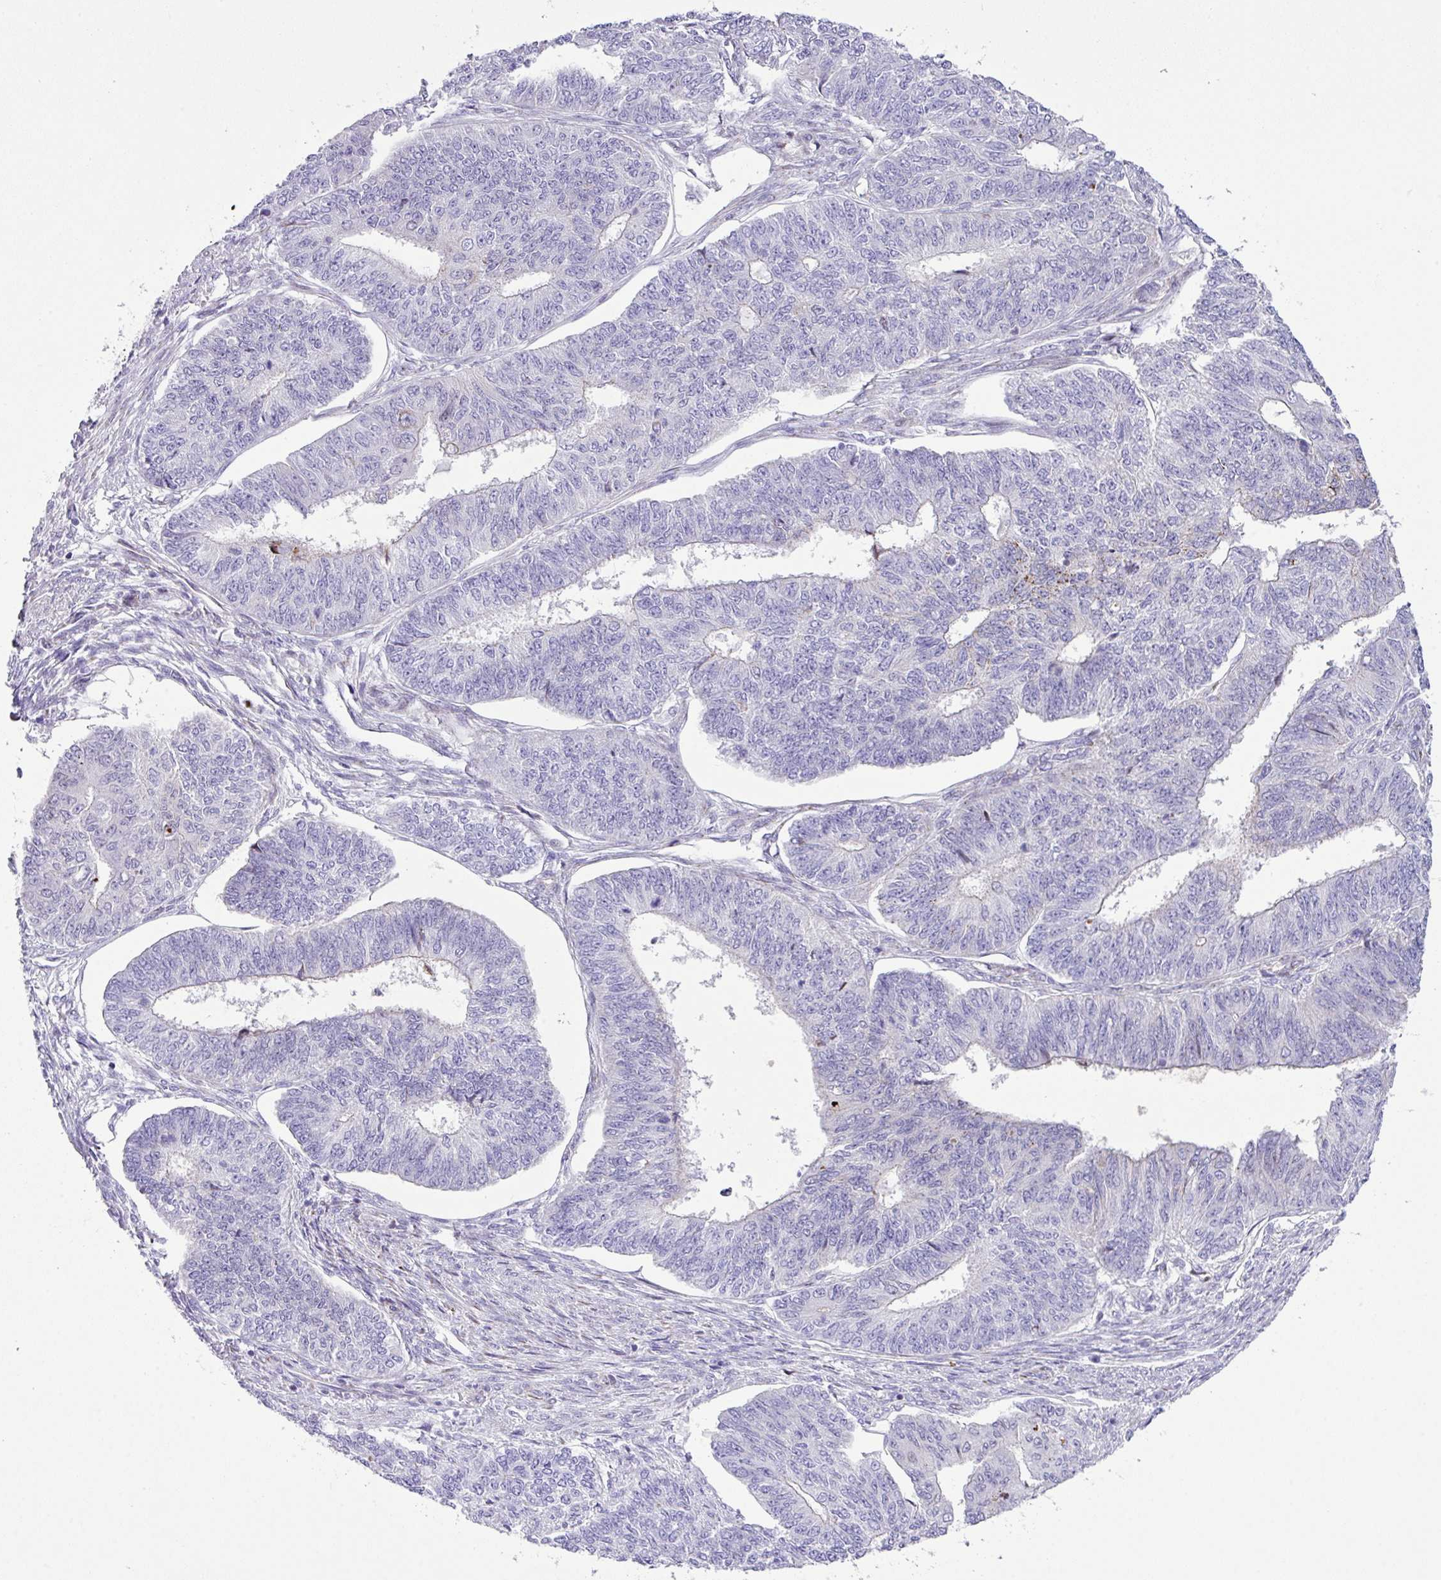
{"staining": {"intensity": "moderate", "quantity": "<25%", "location": "cytoplasmic/membranous"}, "tissue": "endometrial cancer", "cell_type": "Tumor cells", "image_type": "cancer", "snomed": [{"axis": "morphology", "description": "Adenocarcinoma, NOS"}, {"axis": "topography", "description": "Endometrium"}], "caption": "This is an image of immunohistochemistry staining of adenocarcinoma (endometrial), which shows moderate positivity in the cytoplasmic/membranous of tumor cells.", "gene": "RCAN2", "patient": {"sex": "female", "age": 32}}